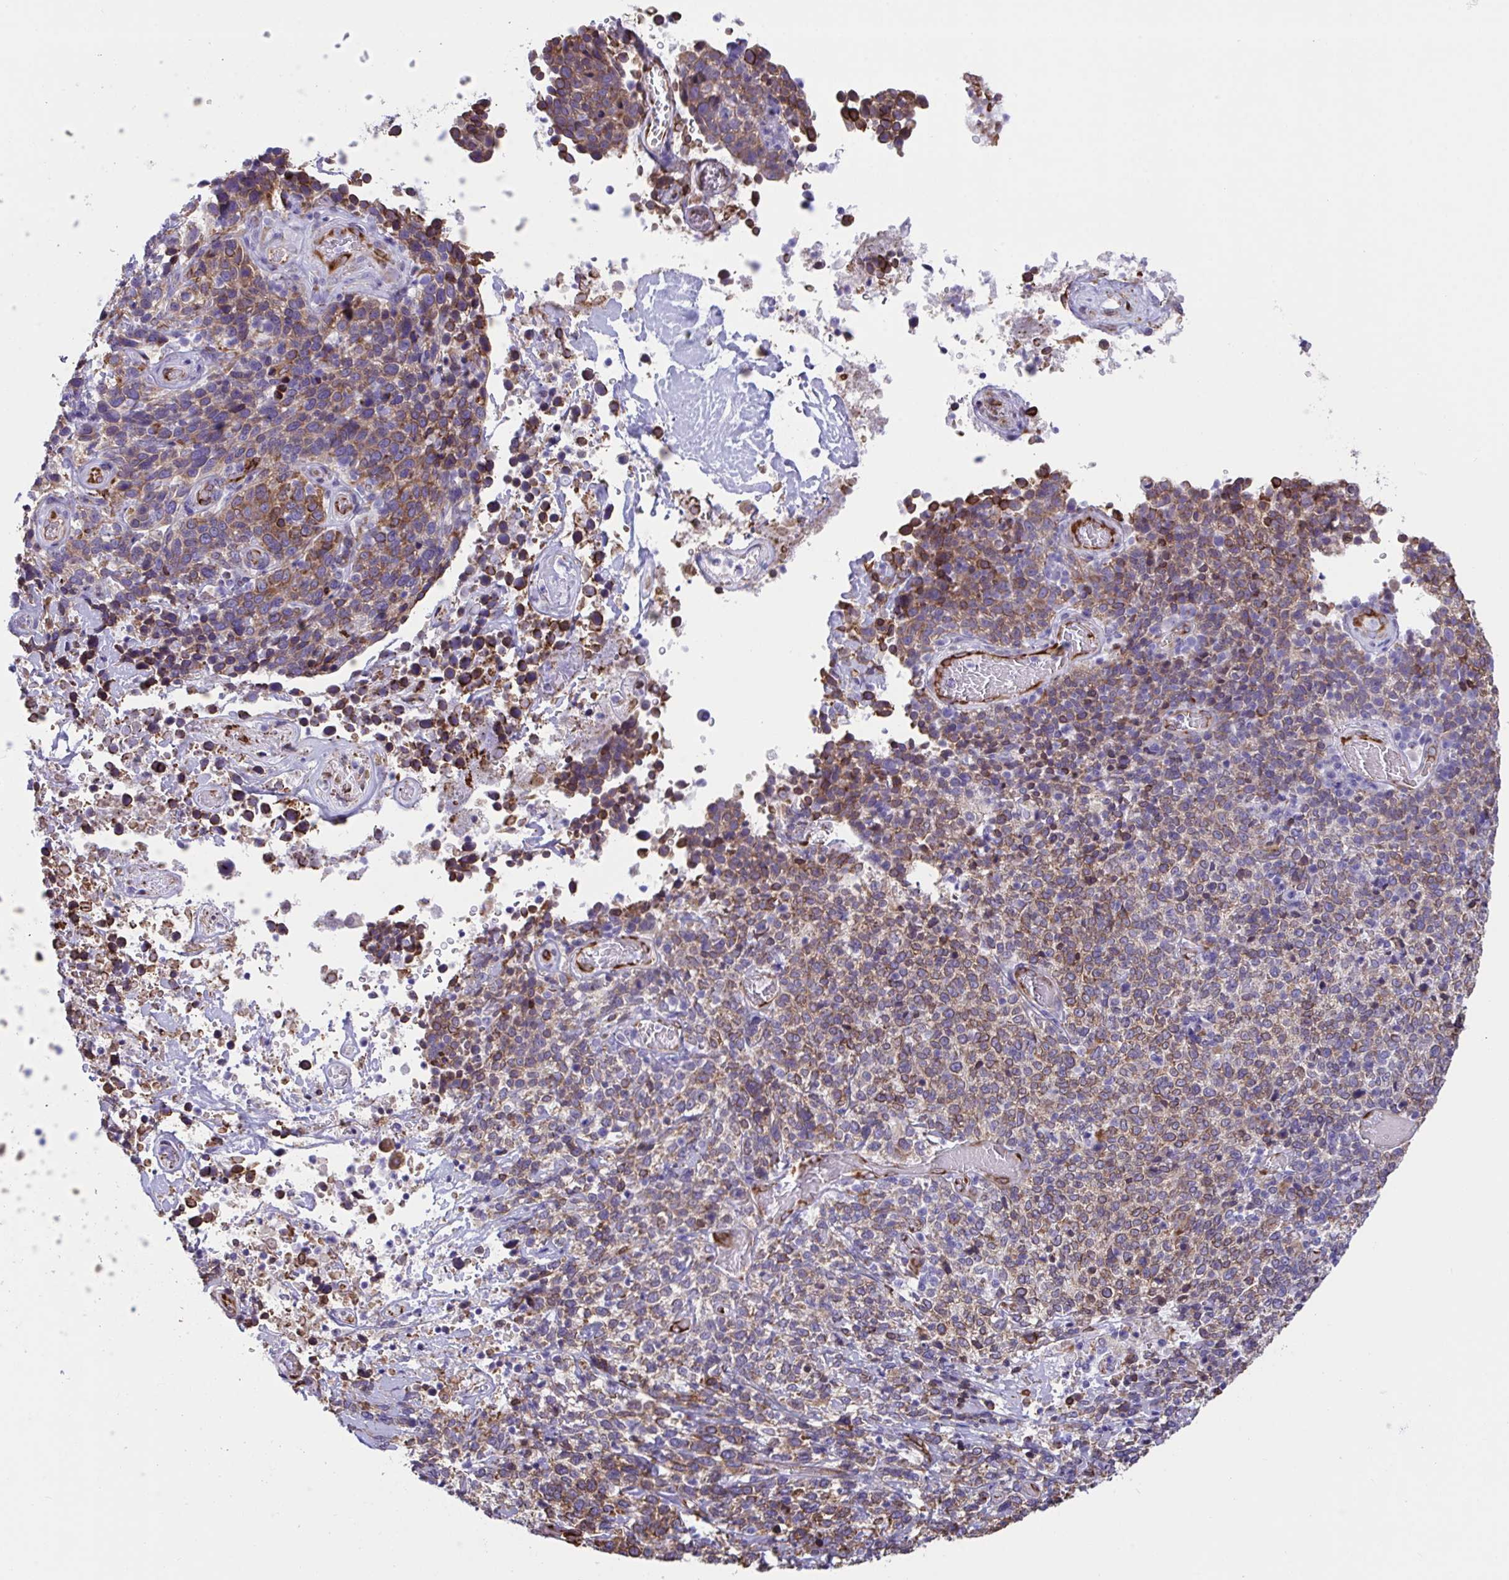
{"staining": {"intensity": "moderate", "quantity": "25%-75%", "location": "cytoplasmic/membranous"}, "tissue": "cervical cancer", "cell_type": "Tumor cells", "image_type": "cancer", "snomed": [{"axis": "morphology", "description": "Squamous cell carcinoma, NOS"}, {"axis": "topography", "description": "Cervix"}], "caption": "The immunohistochemical stain shows moderate cytoplasmic/membranous expression in tumor cells of cervical cancer tissue.", "gene": "ASPH", "patient": {"sex": "female", "age": 46}}